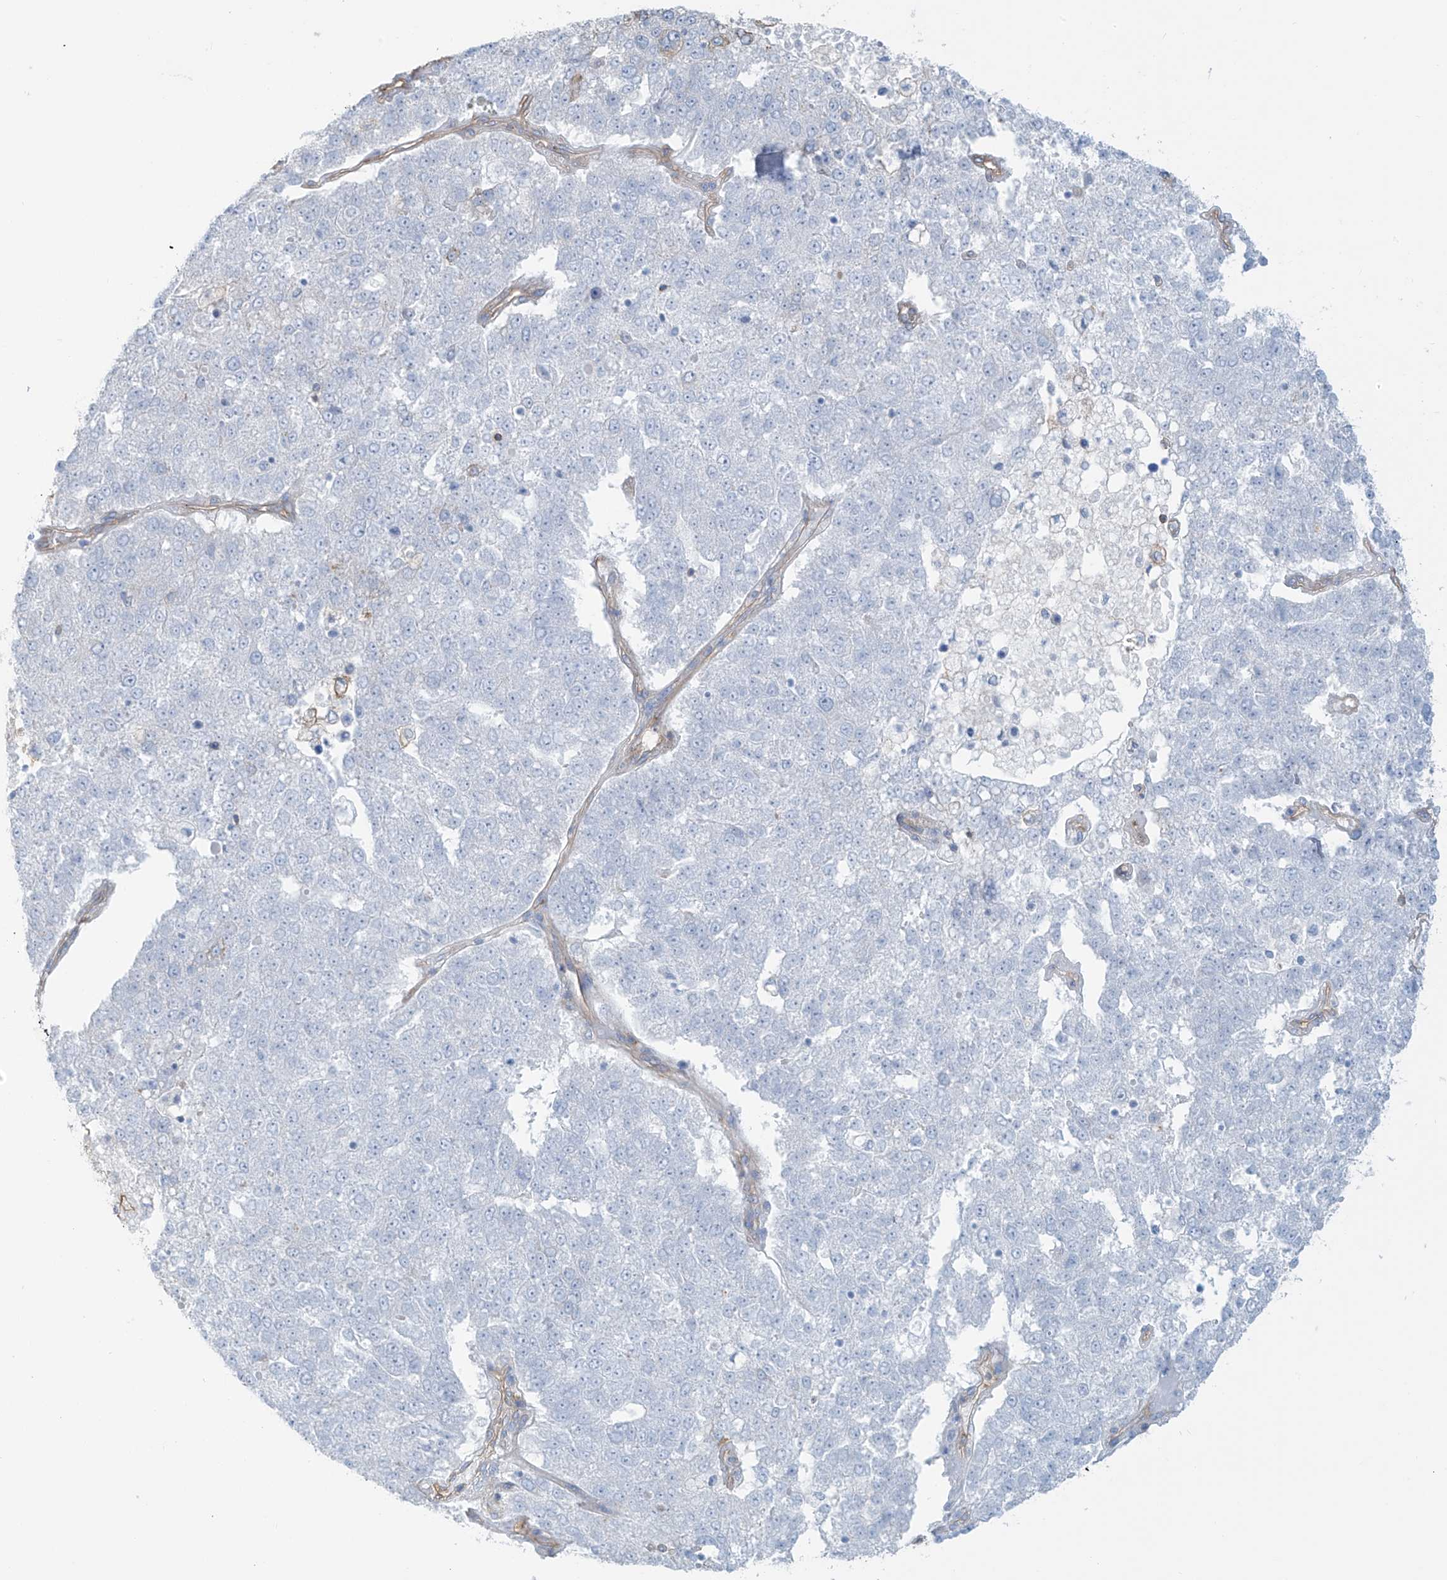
{"staining": {"intensity": "negative", "quantity": "none", "location": "none"}, "tissue": "pancreatic cancer", "cell_type": "Tumor cells", "image_type": "cancer", "snomed": [{"axis": "morphology", "description": "Adenocarcinoma, NOS"}, {"axis": "topography", "description": "Pancreas"}], "caption": "This is an immunohistochemistry micrograph of human pancreatic cancer (adenocarcinoma). There is no staining in tumor cells.", "gene": "ZNF846", "patient": {"sex": "female", "age": 61}}